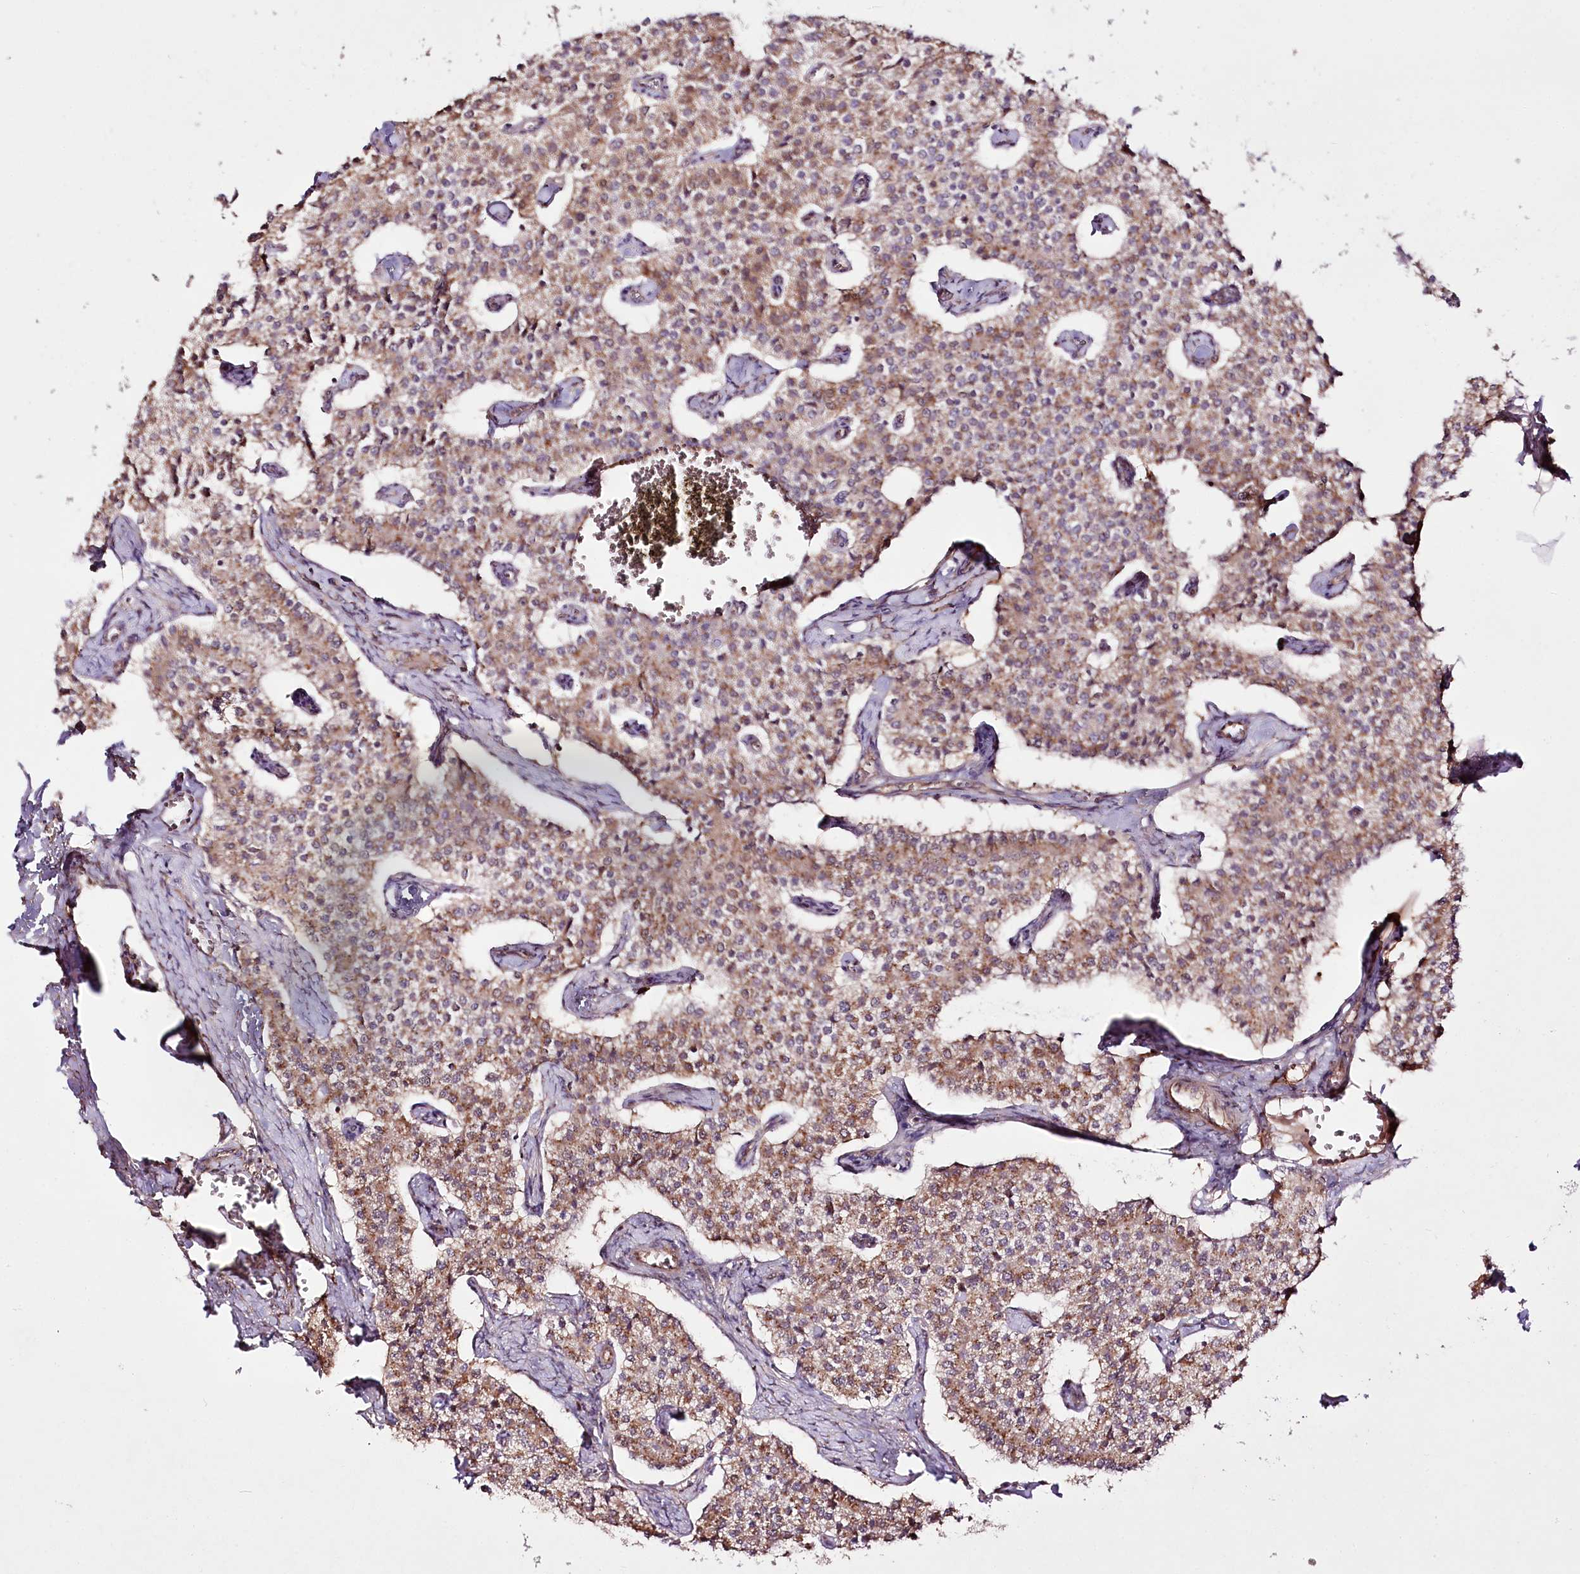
{"staining": {"intensity": "moderate", "quantity": ">75%", "location": "cytoplasmic/membranous"}, "tissue": "carcinoid", "cell_type": "Tumor cells", "image_type": "cancer", "snomed": [{"axis": "morphology", "description": "Carcinoid, malignant, NOS"}, {"axis": "topography", "description": "Colon"}], "caption": "An immunohistochemistry micrograph of tumor tissue is shown. Protein staining in brown shows moderate cytoplasmic/membranous positivity in malignant carcinoid within tumor cells.", "gene": "REXO2", "patient": {"sex": "female", "age": 52}}